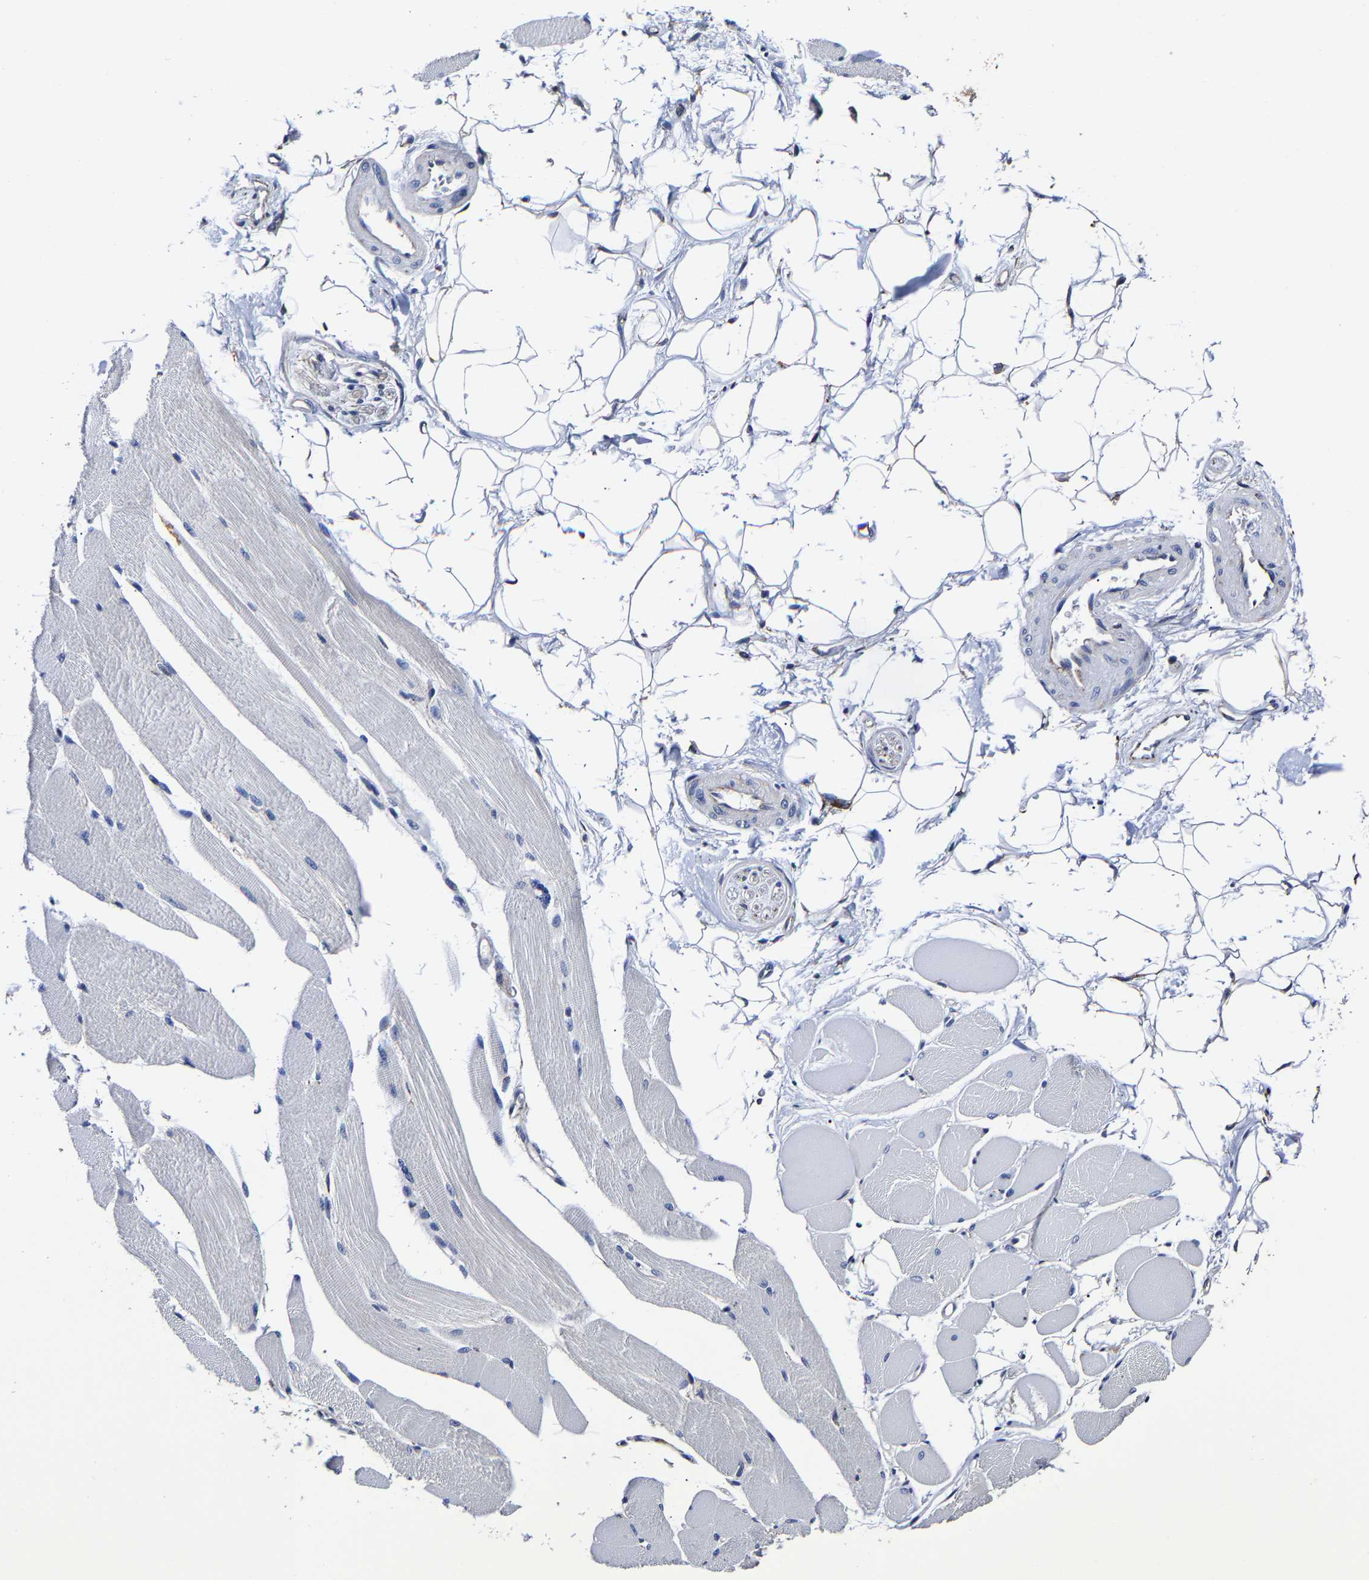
{"staining": {"intensity": "weak", "quantity": "25%-75%", "location": "cytoplasmic/membranous"}, "tissue": "skeletal muscle", "cell_type": "Myocytes", "image_type": "normal", "snomed": [{"axis": "morphology", "description": "Normal tissue, NOS"}, {"axis": "topography", "description": "Skeletal muscle"}, {"axis": "topography", "description": "Peripheral nerve tissue"}], "caption": "Skeletal muscle stained for a protein demonstrates weak cytoplasmic/membranous positivity in myocytes. Nuclei are stained in blue.", "gene": "AASS", "patient": {"sex": "female", "age": 84}}